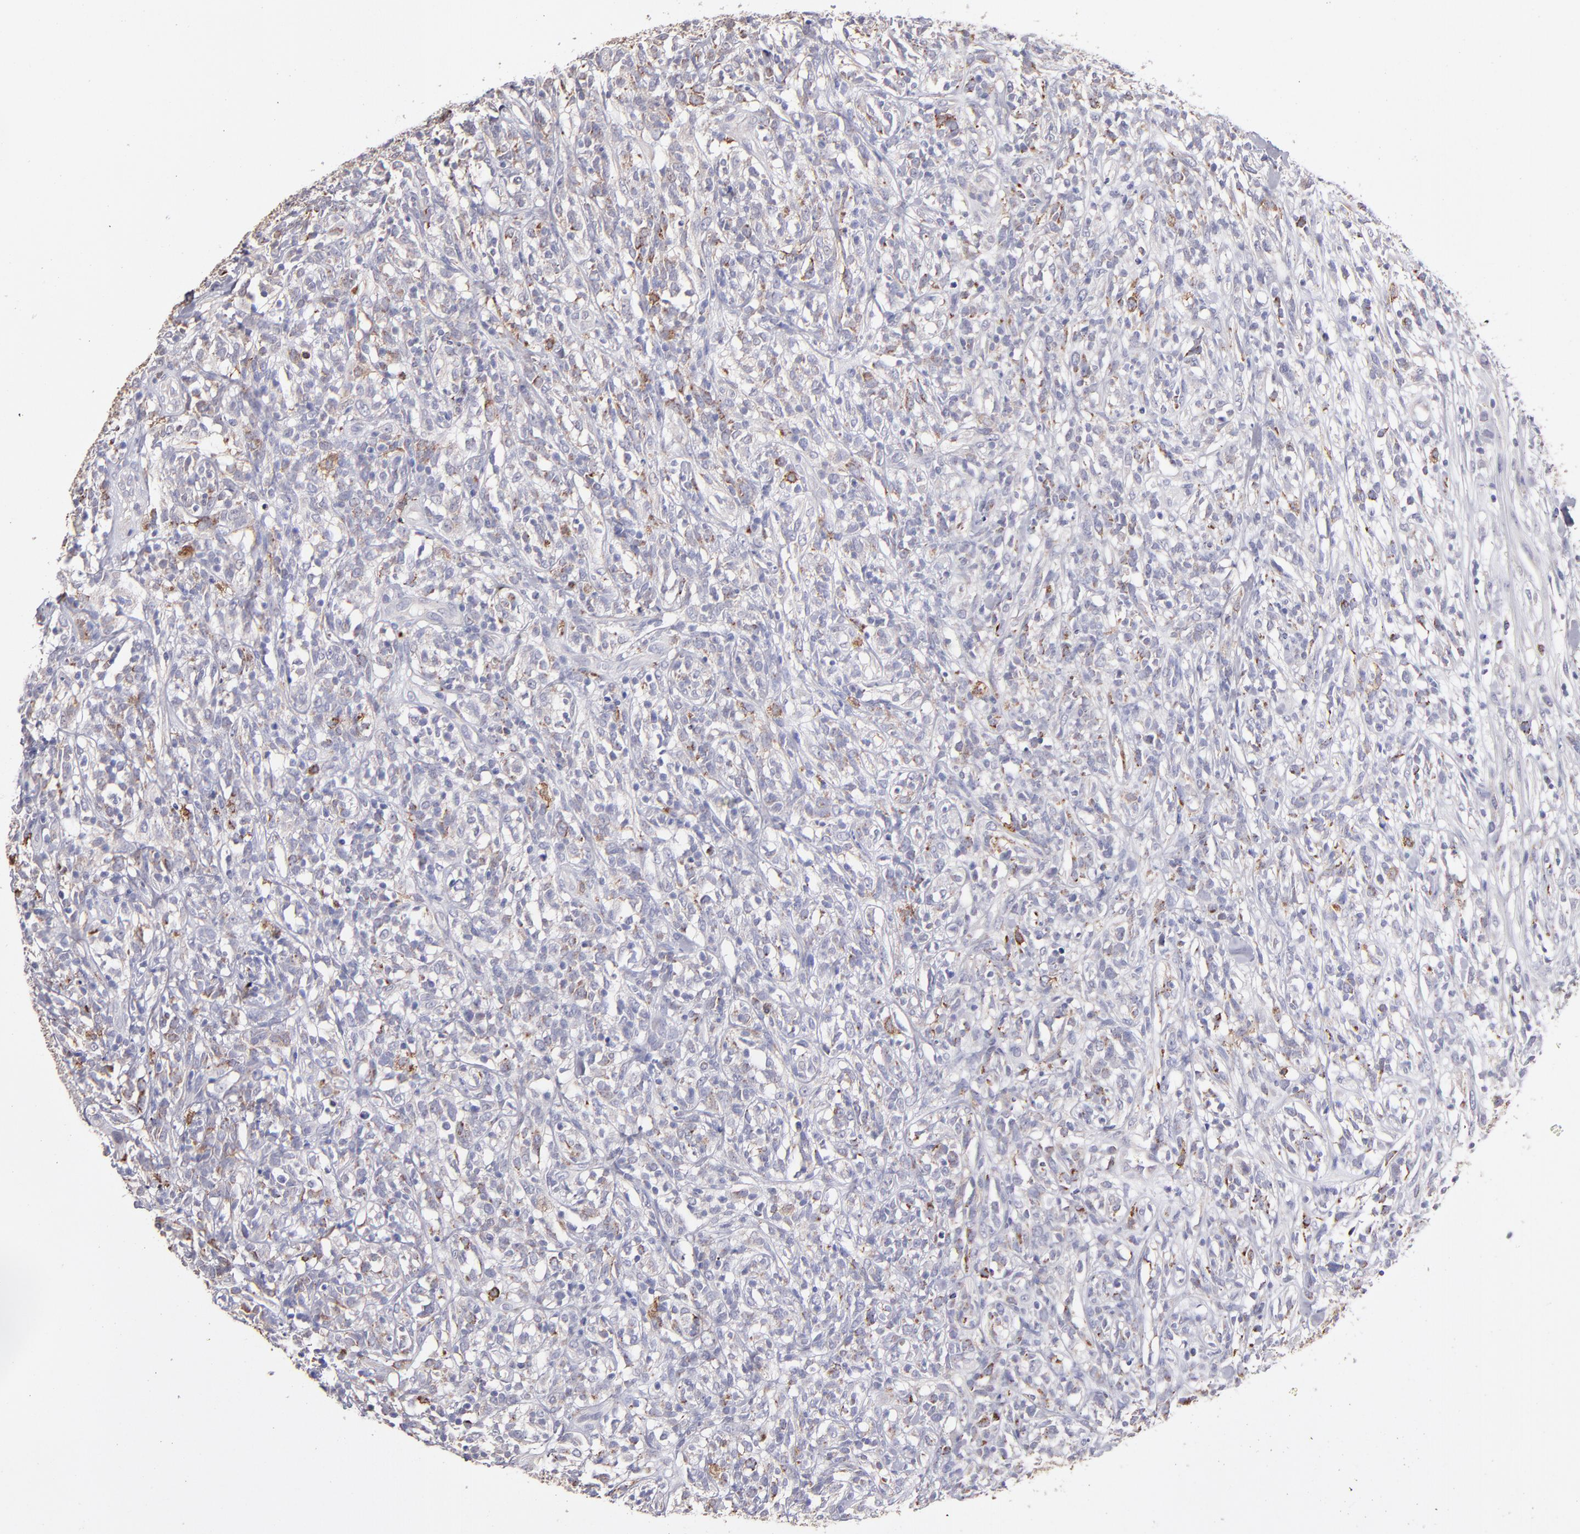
{"staining": {"intensity": "strong", "quantity": "<25%", "location": "cytoplasmic/membranous"}, "tissue": "lymphoma", "cell_type": "Tumor cells", "image_type": "cancer", "snomed": [{"axis": "morphology", "description": "Malignant lymphoma, non-Hodgkin's type, High grade"}, {"axis": "topography", "description": "Lymph node"}], "caption": "Immunohistochemistry micrograph of human high-grade malignant lymphoma, non-Hodgkin's type stained for a protein (brown), which displays medium levels of strong cytoplasmic/membranous positivity in approximately <25% of tumor cells.", "gene": "GLDC", "patient": {"sex": "female", "age": 73}}